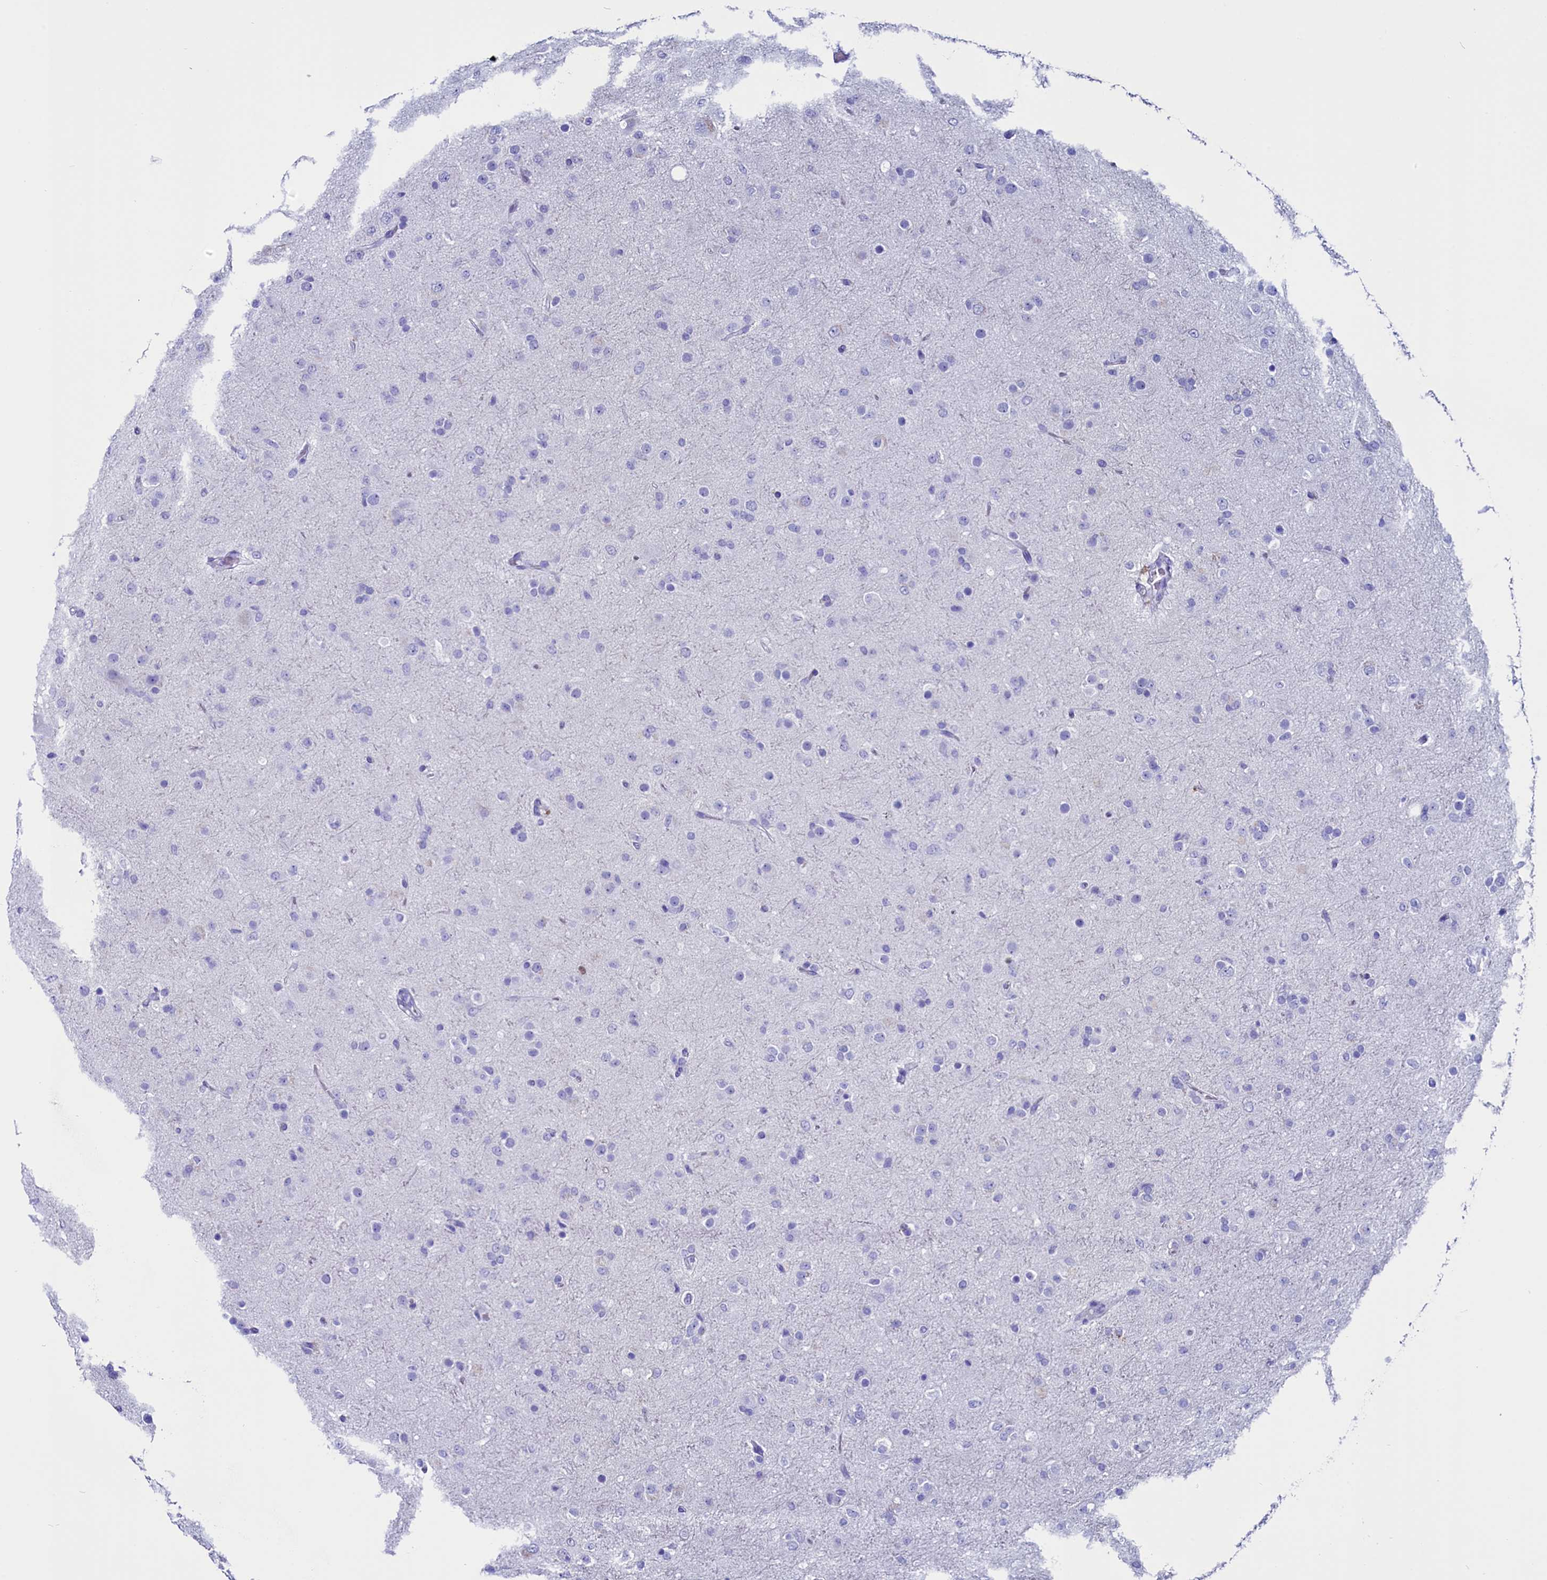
{"staining": {"intensity": "negative", "quantity": "none", "location": "none"}, "tissue": "glioma", "cell_type": "Tumor cells", "image_type": "cancer", "snomed": [{"axis": "morphology", "description": "Glioma, malignant, Low grade"}, {"axis": "topography", "description": "Brain"}], "caption": "A micrograph of human low-grade glioma (malignant) is negative for staining in tumor cells.", "gene": "ANKRD29", "patient": {"sex": "male", "age": 65}}